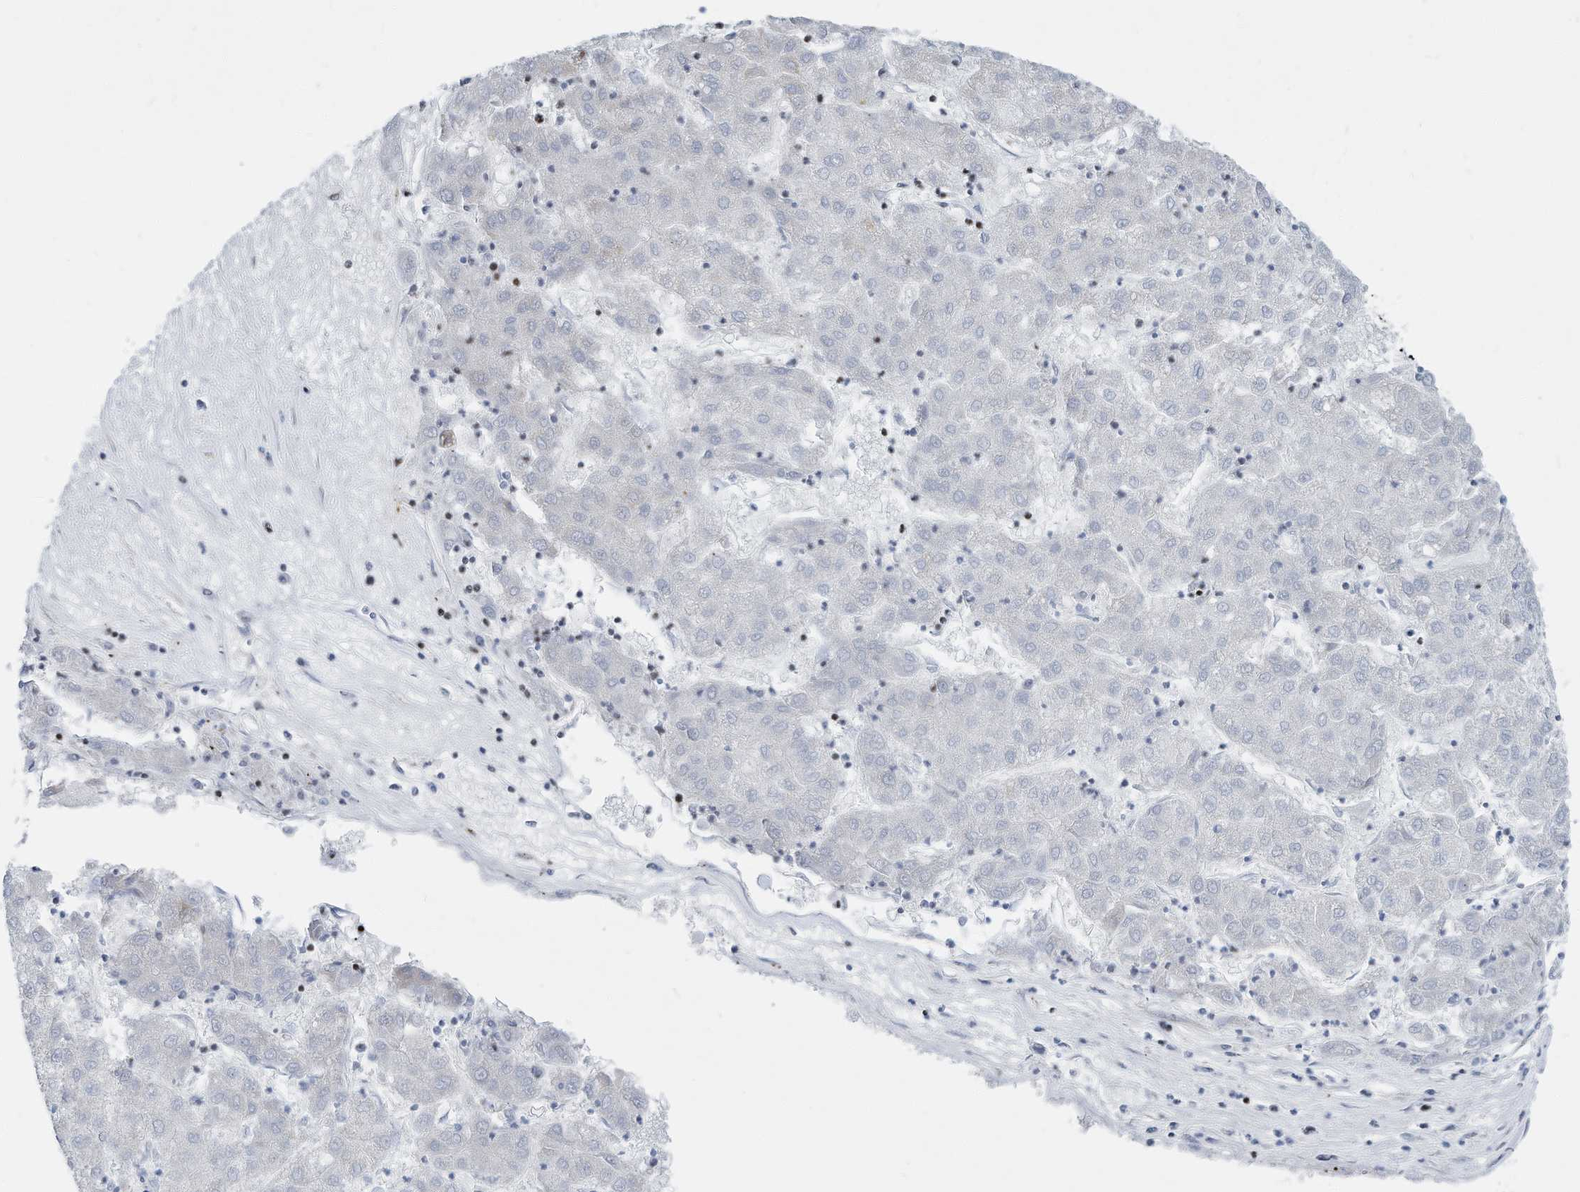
{"staining": {"intensity": "negative", "quantity": "none", "location": "none"}, "tissue": "liver cancer", "cell_type": "Tumor cells", "image_type": "cancer", "snomed": [{"axis": "morphology", "description": "Carcinoma, Hepatocellular, NOS"}, {"axis": "topography", "description": "Liver"}], "caption": "Tumor cells are negative for brown protein staining in liver hepatocellular carcinoma. Brightfield microscopy of immunohistochemistry stained with DAB (3,3'-diaminobenzidine) (brown) and hematoxylin (blue), captured at high magnification.", "gene": "FRS3", "patient": {"sex": "male", "age": 72}}